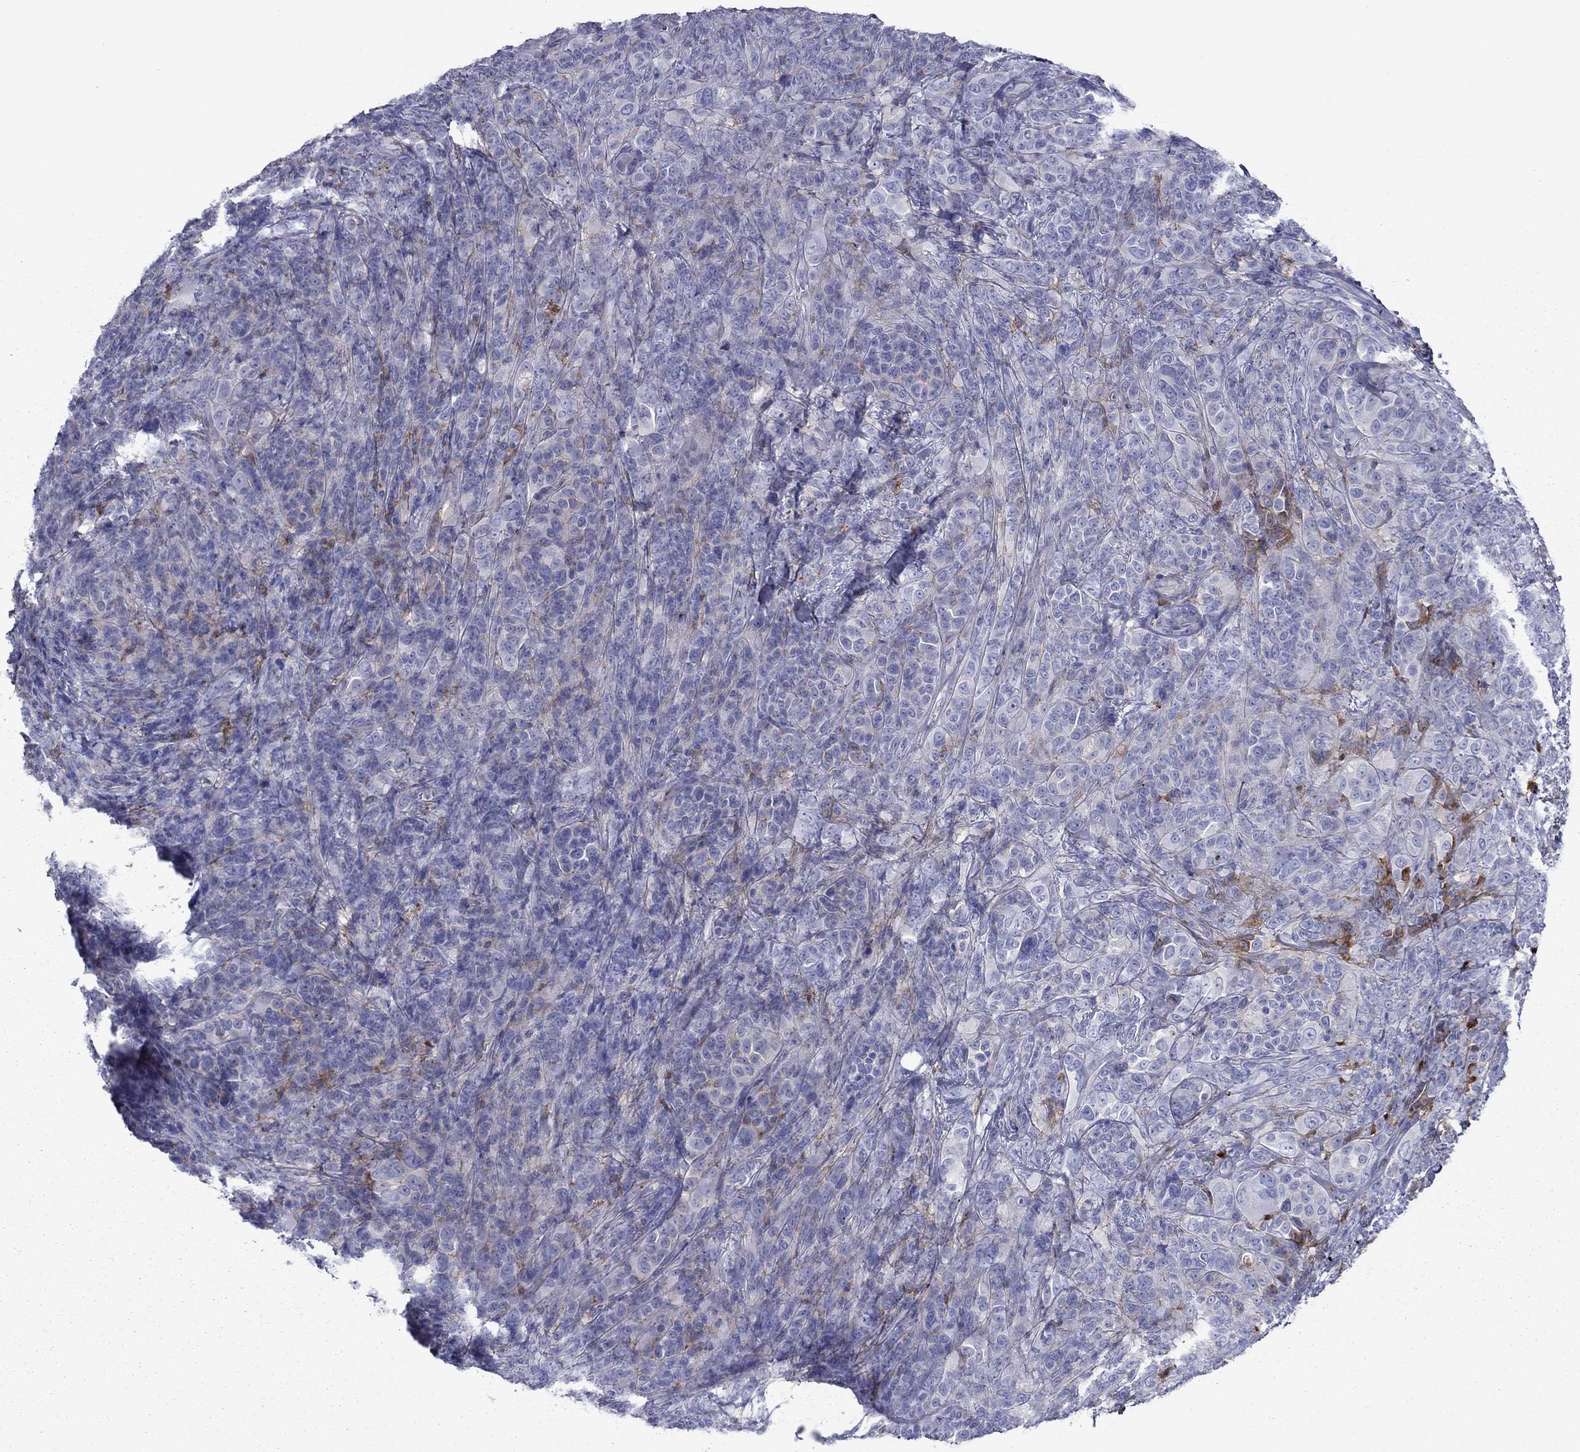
{"staining": {"intensity": "negative", "quantity": "none", "location": "none"}, "tissue": "melanoma", "cell_type": "Tumor cells", "image_type": "cancer", "snomed": [{"axis": "morphology", "description": "Malignant melanoma, NOS"}, {"axis": "topography", "description": "Skin"}], "caption": "Tumor cells show no significant protein expression in melanoma.", "gene": "HPX", "patient": {"sex": "female", "age": 87}}